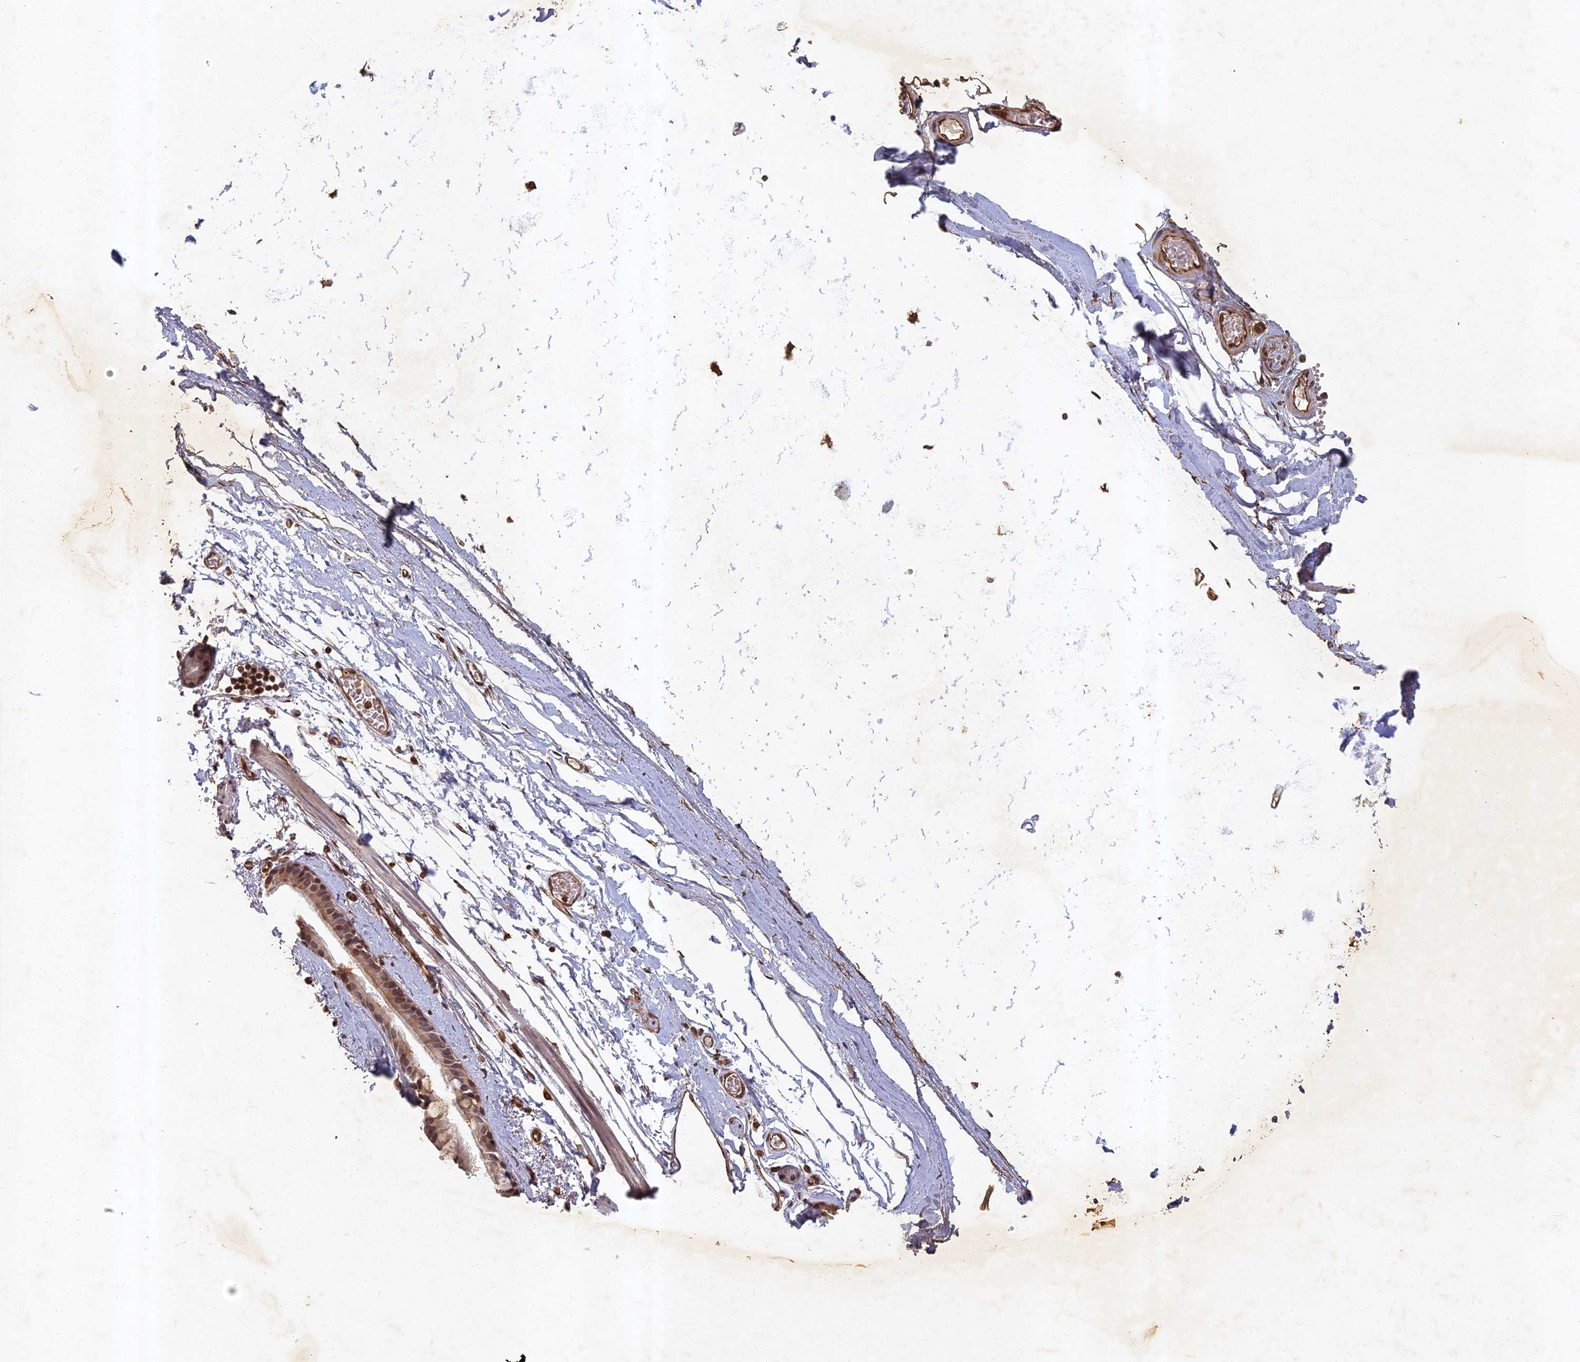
{"staining": {"intensity": "weak", "quantity": ">75%", "location": "cytoplasmic/membranous,nuclear"}, "tissue": "bronchus", "cell_type": "Respiratory epithelial cells", "image_type": "normal", "snomed": [{"axis": "morphology", "description": "Normal tissue, NOS"}, {"axis": "topography", "description": "Cartilage tissue"}], "caption": "Protein staining of unremarkable bronchus shows weak cytoplasmic/membranous,nuclear staining in about >75% of respiratory epithelial cells. The staining is performed using DAB brown chromogen to label protein expression. The nuclei are counter-stained blue using hematoxylin.", "gene": "ABCB10", "patient": {"sex": "male", "age": 63}}